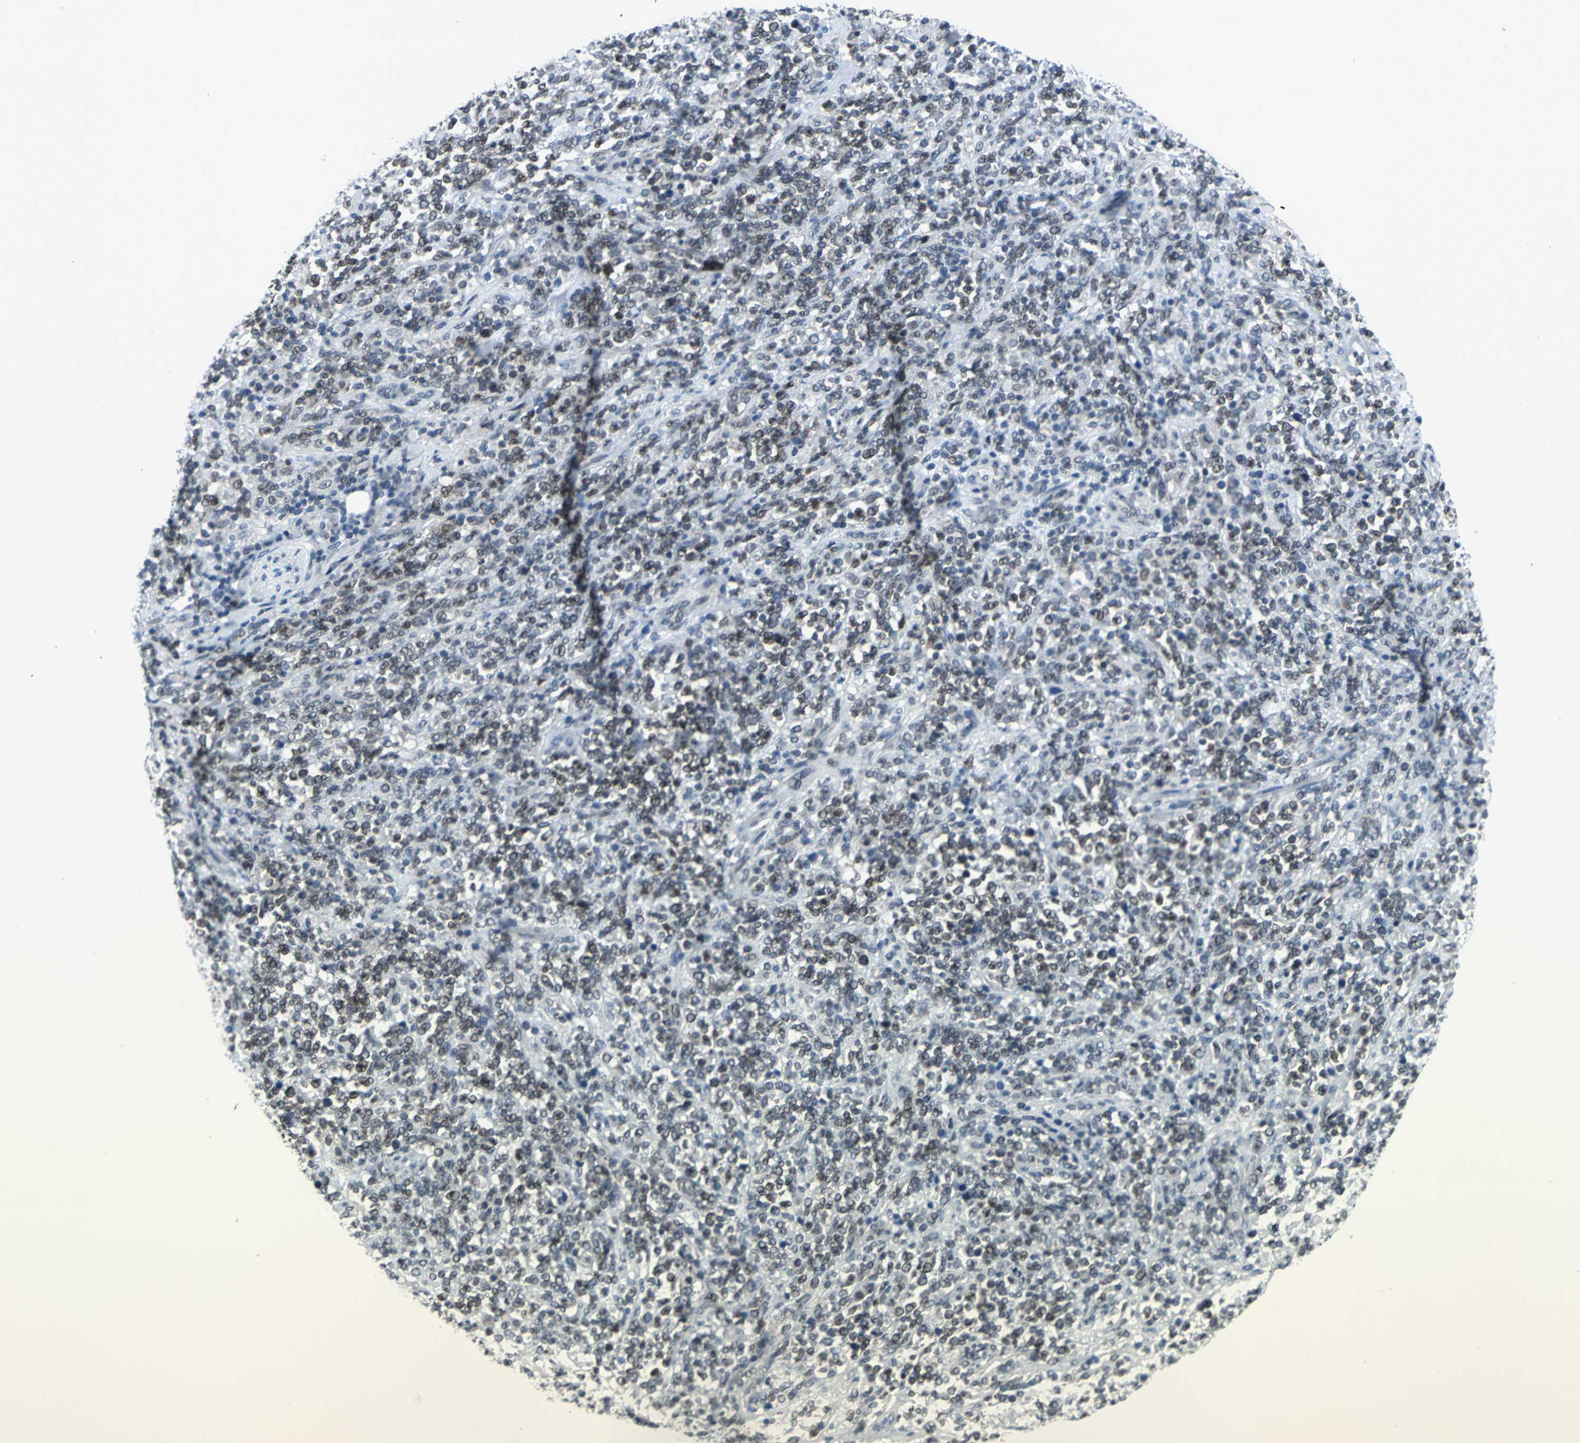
{"staining": {"intensity": "moderate", "quantity": ">75%", "location": "nuclear"}, "tissue": "lymphoma", "cell_type": "Tumor cells", "image_type": "cancer", "snomed": [{"axis": "morphology", "description": "Malignant lymphoma, non-Hodgkin's type, High grade"}, {"axis": "topography", "description": "Soft tissue"}], "caption": "DAB (3,3'-diaminobenzidine) immunohistochemical staining of human high-grade malignant lymphoma, non-Hodgkin's type displays moderate nuclear protein positivity in about >75% of tumor cells.", "gene": "SNUPN", "patient": {"sex": "male", "age": 18}}